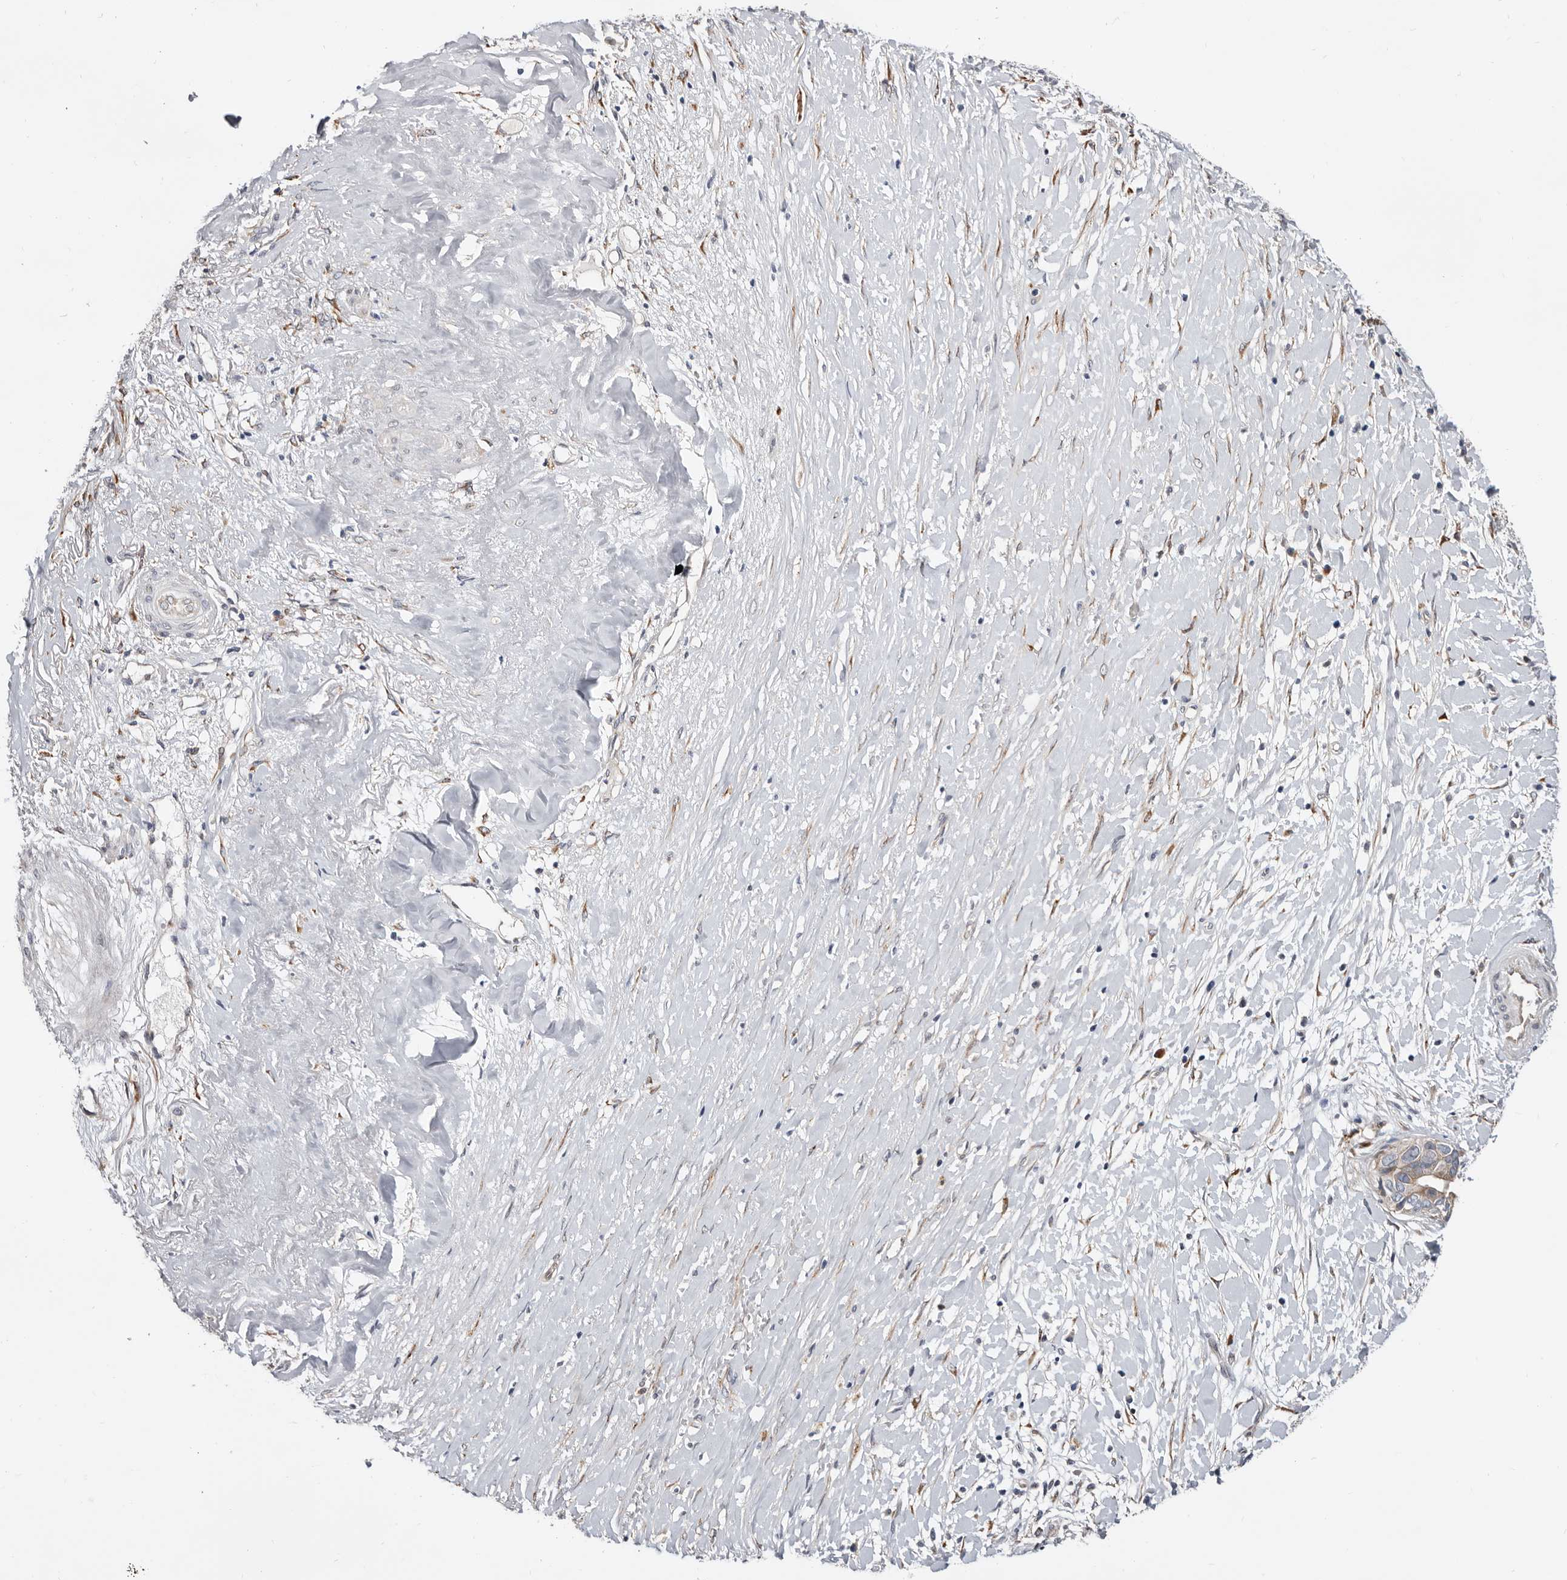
{"staining": {"intensity": "weak", "quantity": "<25%", "location": "cytoplasmic/membranous"}, "tissue": "liver cancer", "cell_type": "Tumor cells", "image_type": "cancer", "snomed": [{"axis": "morphology", "description": "Cholangiocarcinoma"}, {"axis": "topography", "description": "Liver"}], "caption": "This is a photomicrograph of immunohistochemistry staining of liver cholangiocarcinoma, which shows no positivity in tumor cells.", "gene": "USH1C", "patient": {"sex": "female", "age": 79}}